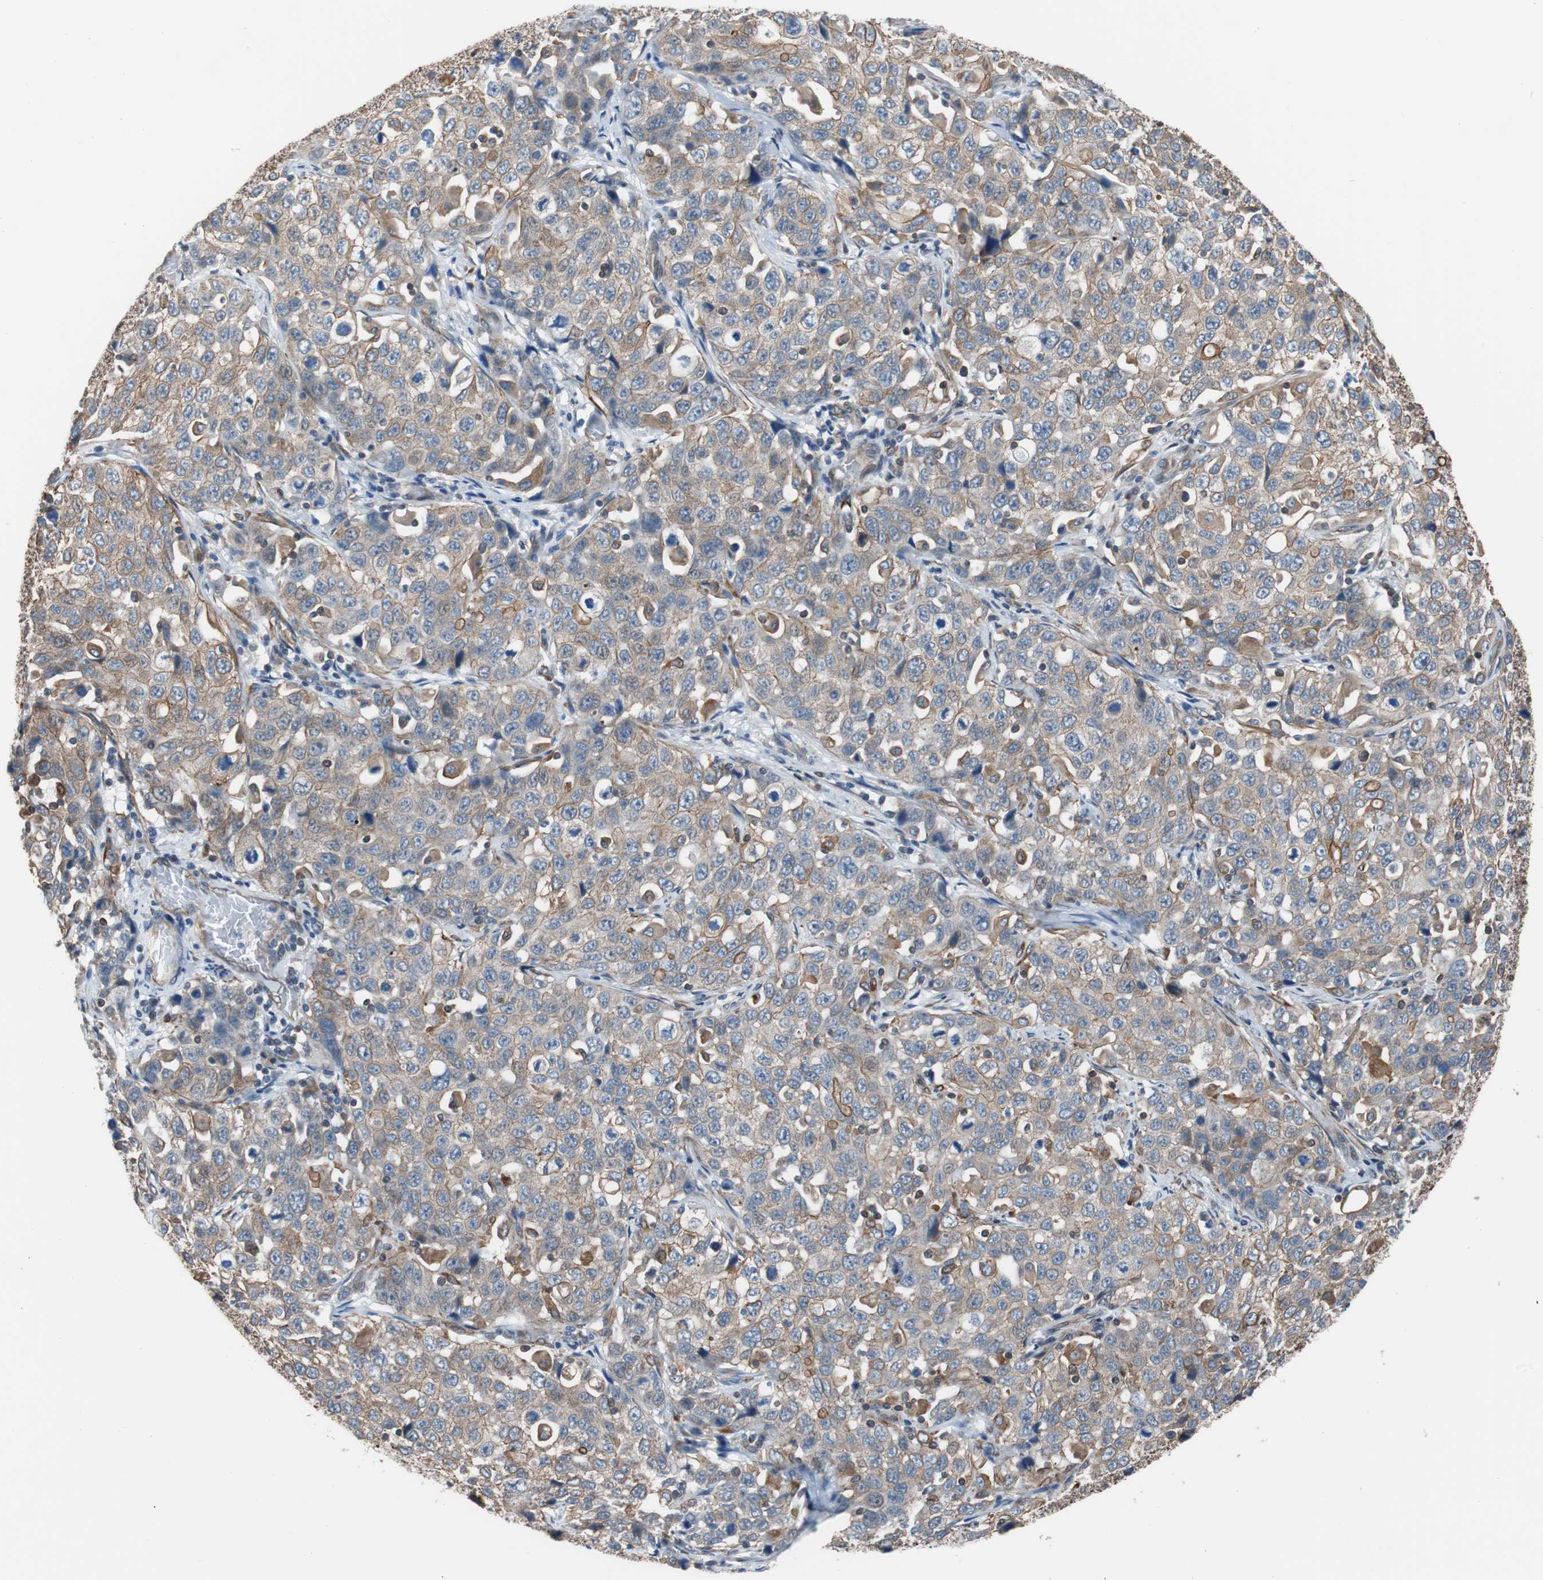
{"staining": {"intensity": "weak", "quantity": "25%-75%", "location": "cytoplasmic/membranous"}, "tissue": "stomach cancer", "cell_type": "Tumor cells", "image_type": "cancer", "snomed": [{"axis": "morphology", "description": "Normal tissue, NOS"}, {"axis": "morphology", "description": "Adenocarcinoma, NOS"}, {"axis": "topography", "description": "Stomach"}], "caption": "Approximately 25%-75% of tumor cells in stomach cancer (adenocarcinoma) reveal weak cytoplasmic/membranous protein positivity as visualized by brown immunohistochemical staining.", "gene": "KIF3B", "patient": {"sex": "male", "age": 48}}